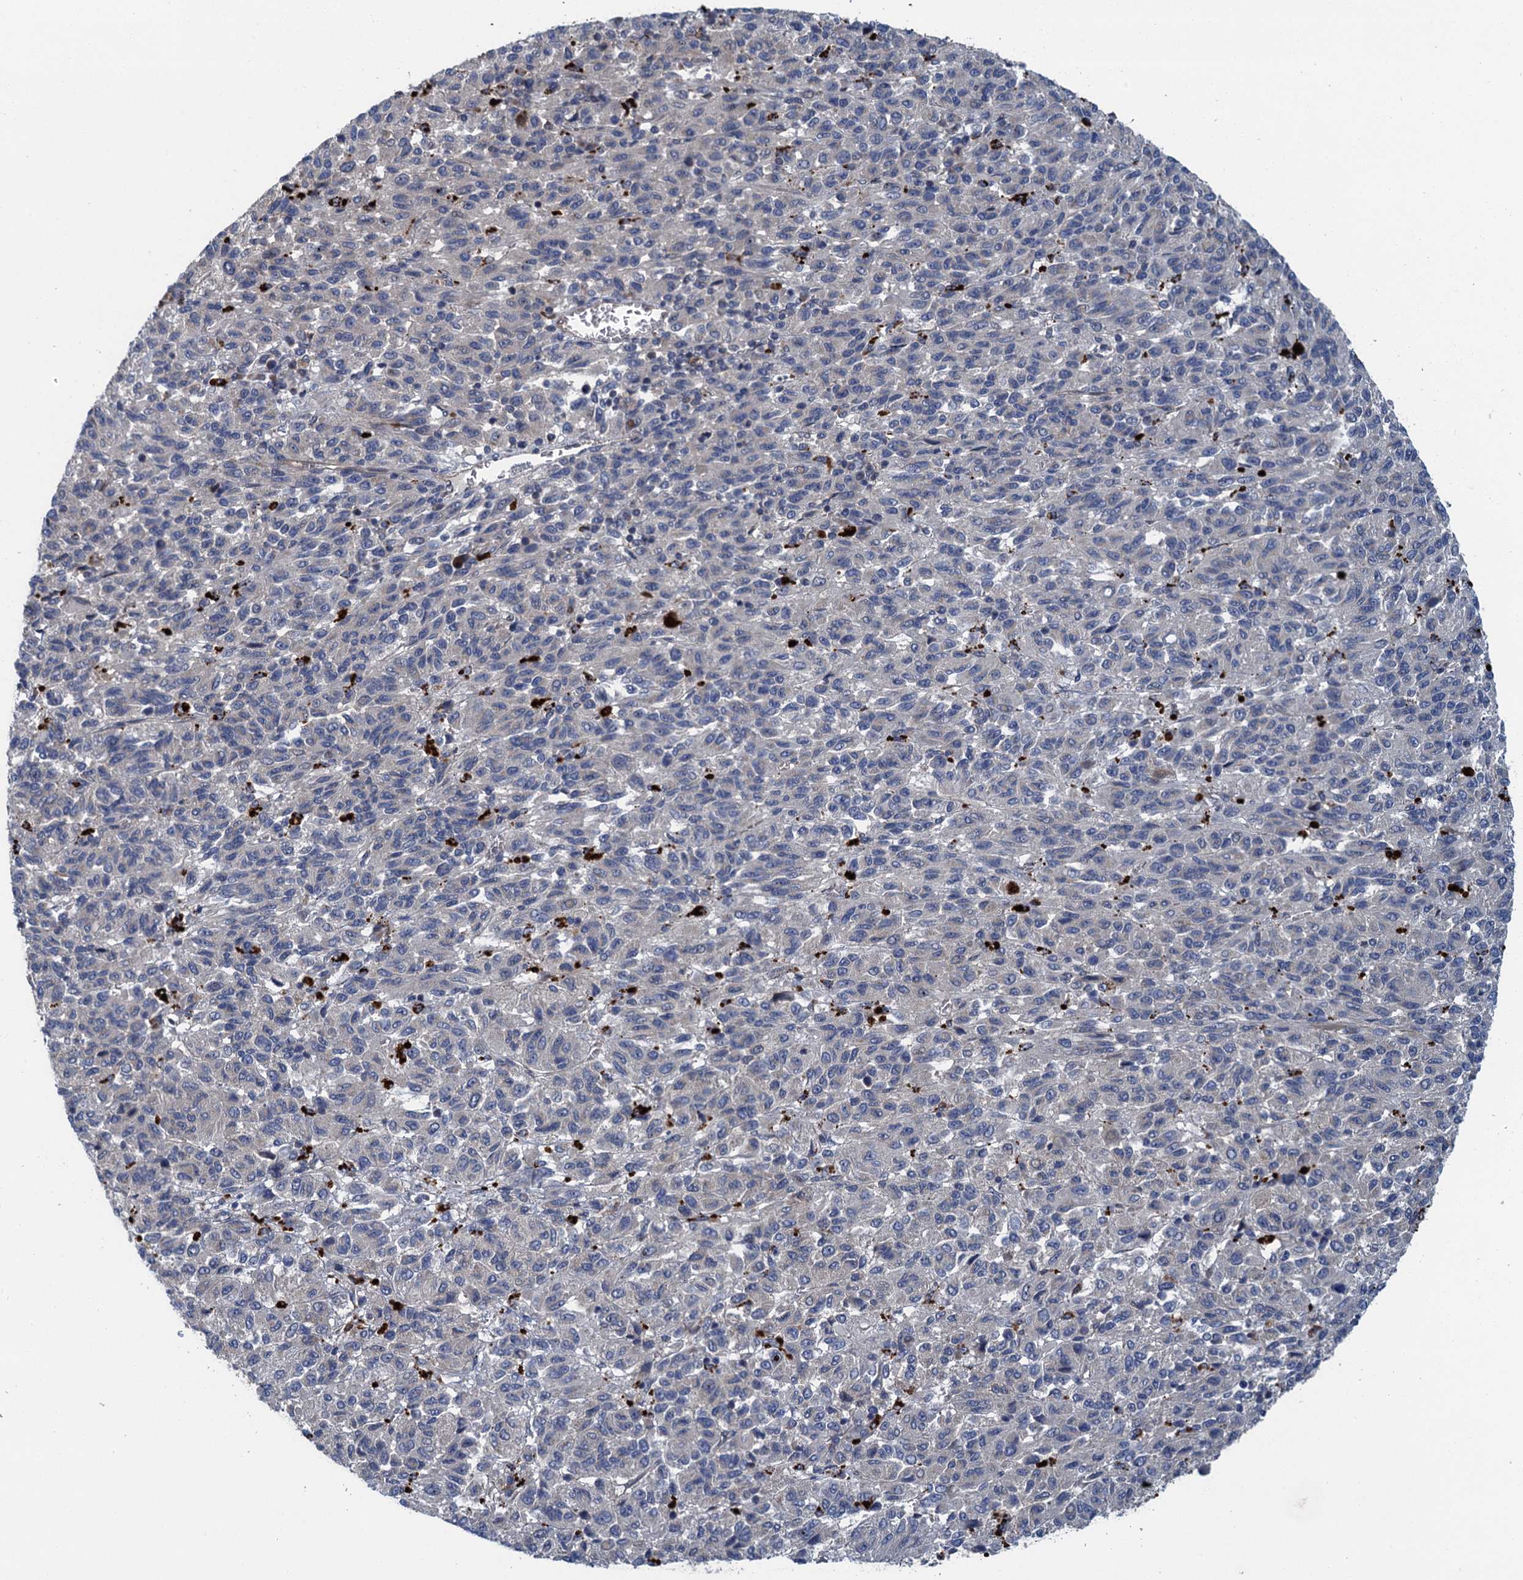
{"staining": {"intensity": "negative", "quantity": "none", "location": "none"}, "tissue": "melanoma", "cell_type": "Tumor cells", "image_type": "cancer", "snomed": [{"axis": "morphology", "description": "Malignant melanoma, Metastatic site"}, {"axis": "topography", "description": "Lung"}], "caption": "High magnification brightfield microscopy of malignant melanoma (metastatic site) stained with DAB (3,3'-diaminobenzidine) (brown) and counterstained with hematoxylin (blue): tumor cells show no significant expression.", "gene": "KBTBD8", "patient": {"sex": "male", "age": 64}}